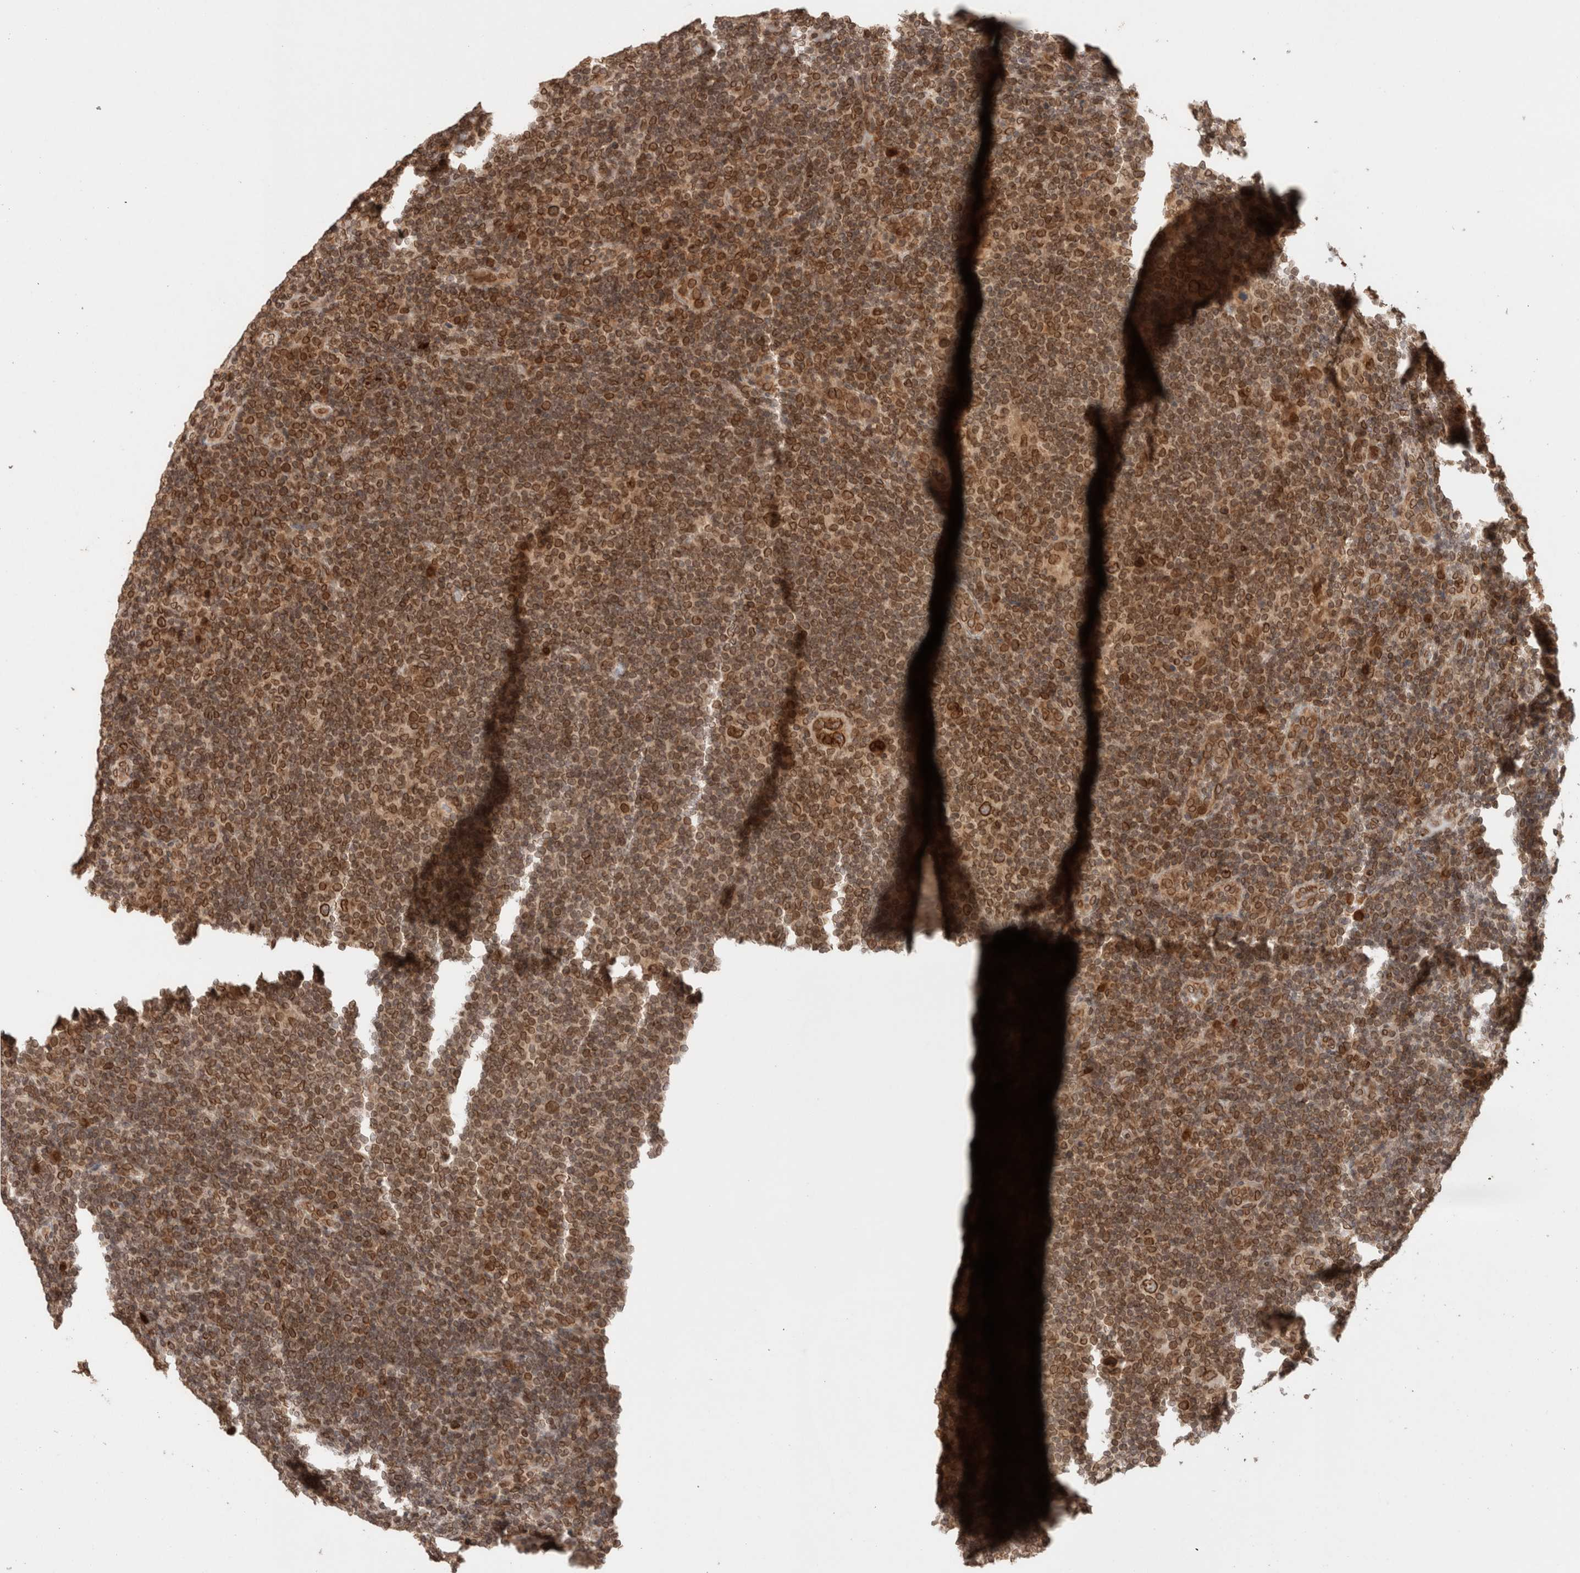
{"staining": {"intensity": "strong", "quantity": ">75%", "location": "cytoplasmic/membranous,nuclear"}, "tissue": "lymphoma", "cell_type": "Tumor cells", "image_type": "cancer", "snomed": [{"axis": "morphology", "description": "Hodgkin's disease, NOS"}, {"axis": "topography", "description": "Lymph node"}], "caption": "DAB (3,3'-diaminobenzidine) immunohistochemical staining of human Hodgkin's disease reveals strong cytoplasmic/membranous and nuclear protein positivity in about >75% of tumor cells.", "gene": "TPR", "patient": {"sex": "female", "age": 57}}